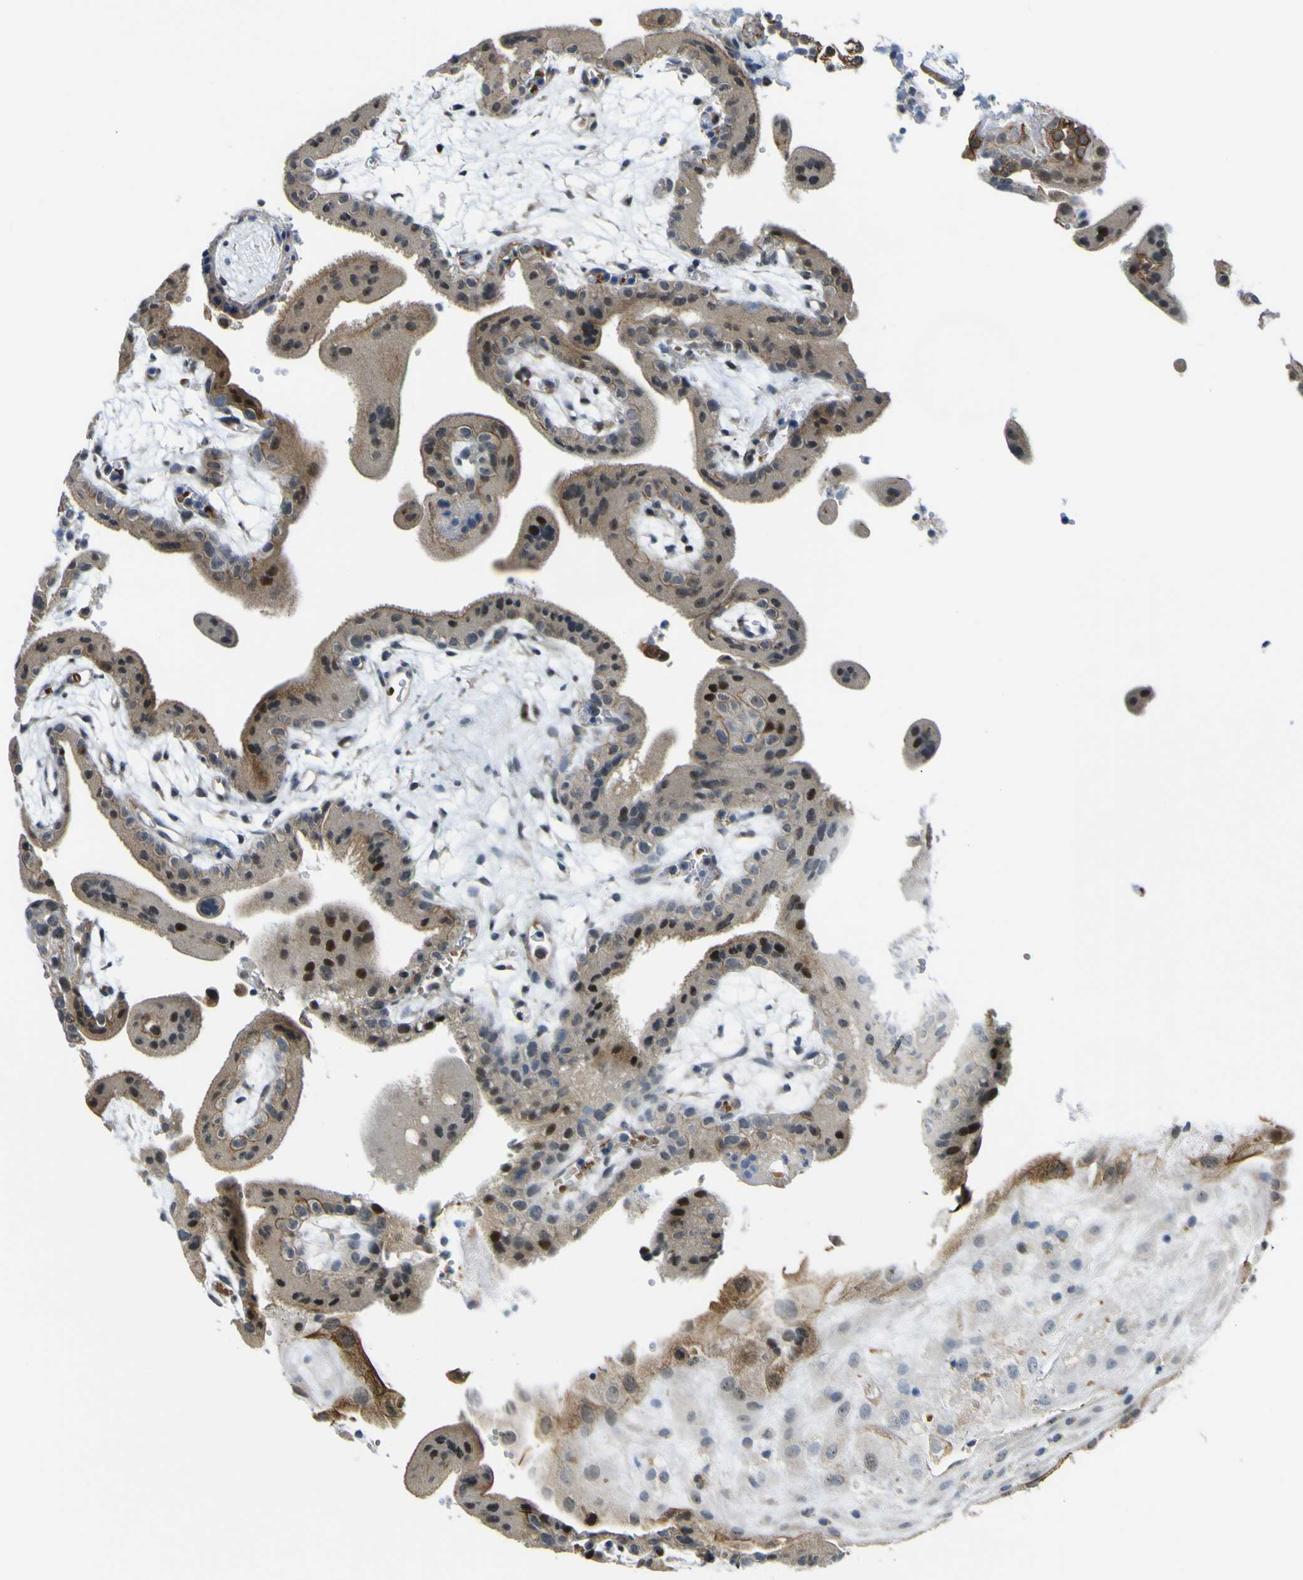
{"staining": {"intensity": "strong", "quantity": "25%-75%", "location": "cytoplasmic/membranous"}, "tissue": "placenta", "cell_type": "Decidual cells", "image_type": "normal", "snomed": [{"axis": "morphology", "description": "Normal tissue, NOS"}, {"axis": "topography", "description": "Placenta"}], "caption": "High-magnification brightfield microscopy of benign placenta stained with DAB (3,3'-diaminobenzidine) (brown) and counterstained with hematoxylin (blue). decidual cells exhibit strong cytoplasmic/membranous expression is present in approximately25%-75% of cells.", "gene": "KDM7A", "patient": {"sex": "female", "age": 18}}